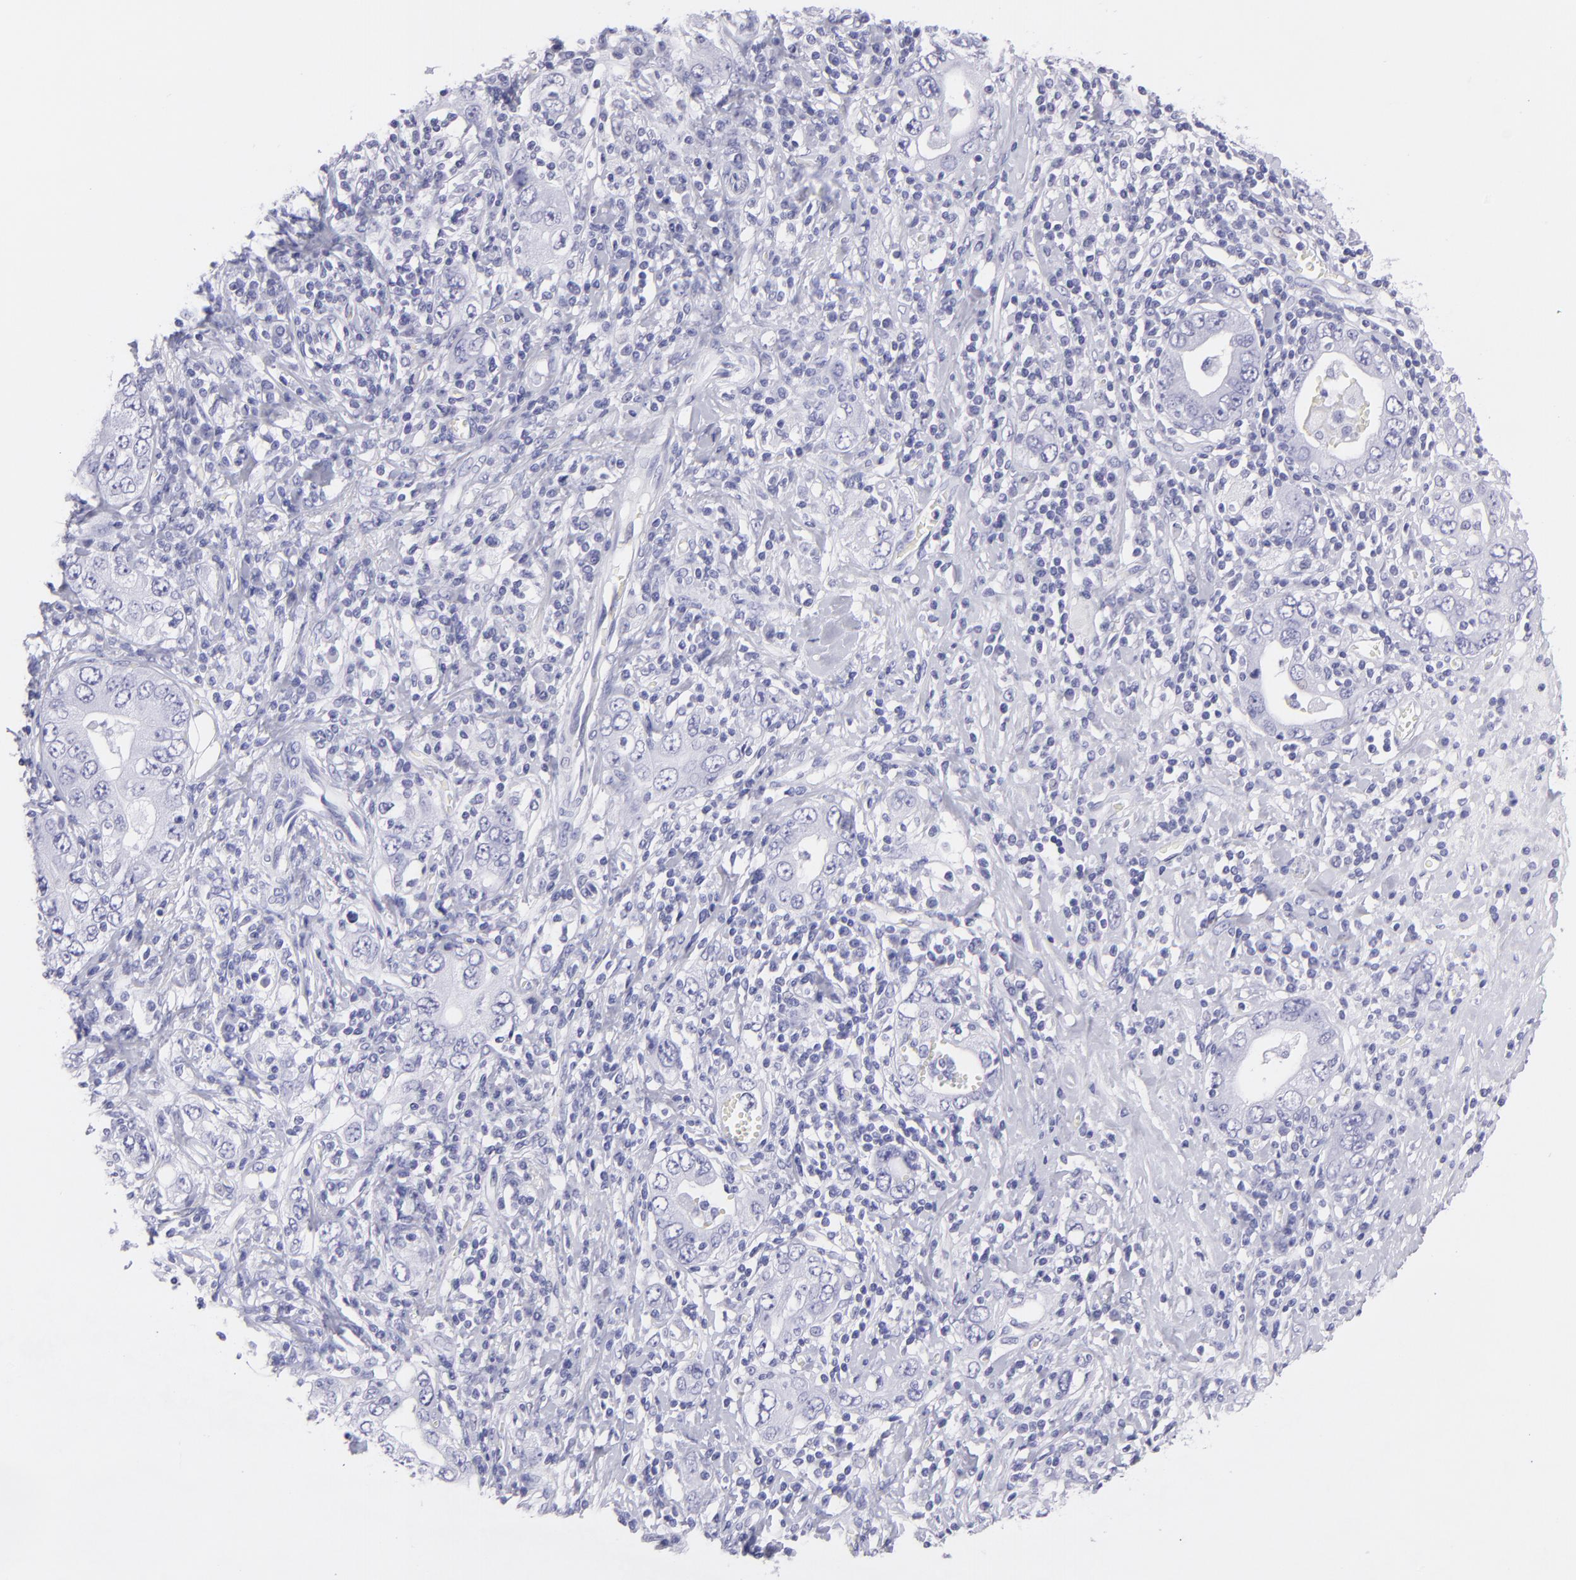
{"staining": {"intensity": "negative", "quantity": "none", "location": "none"}, "tissue": "stomach cancer", "cell_type": "Tumor cells", "image_type": "cancer", "snomed": [{"axis": "morphology", "description": "Adenocarcinoma, NOS"}, {"axis": "topography", "description": "Stomach, lower"}], "caption": "IHC image of neoplastic tissue: human stomach cancer (adenocarcinoma) stained with DAB exhibits no significant protein staining in tumor cells.", "gene": "CNP", "patient": {"sex": "female", "age": 93}}